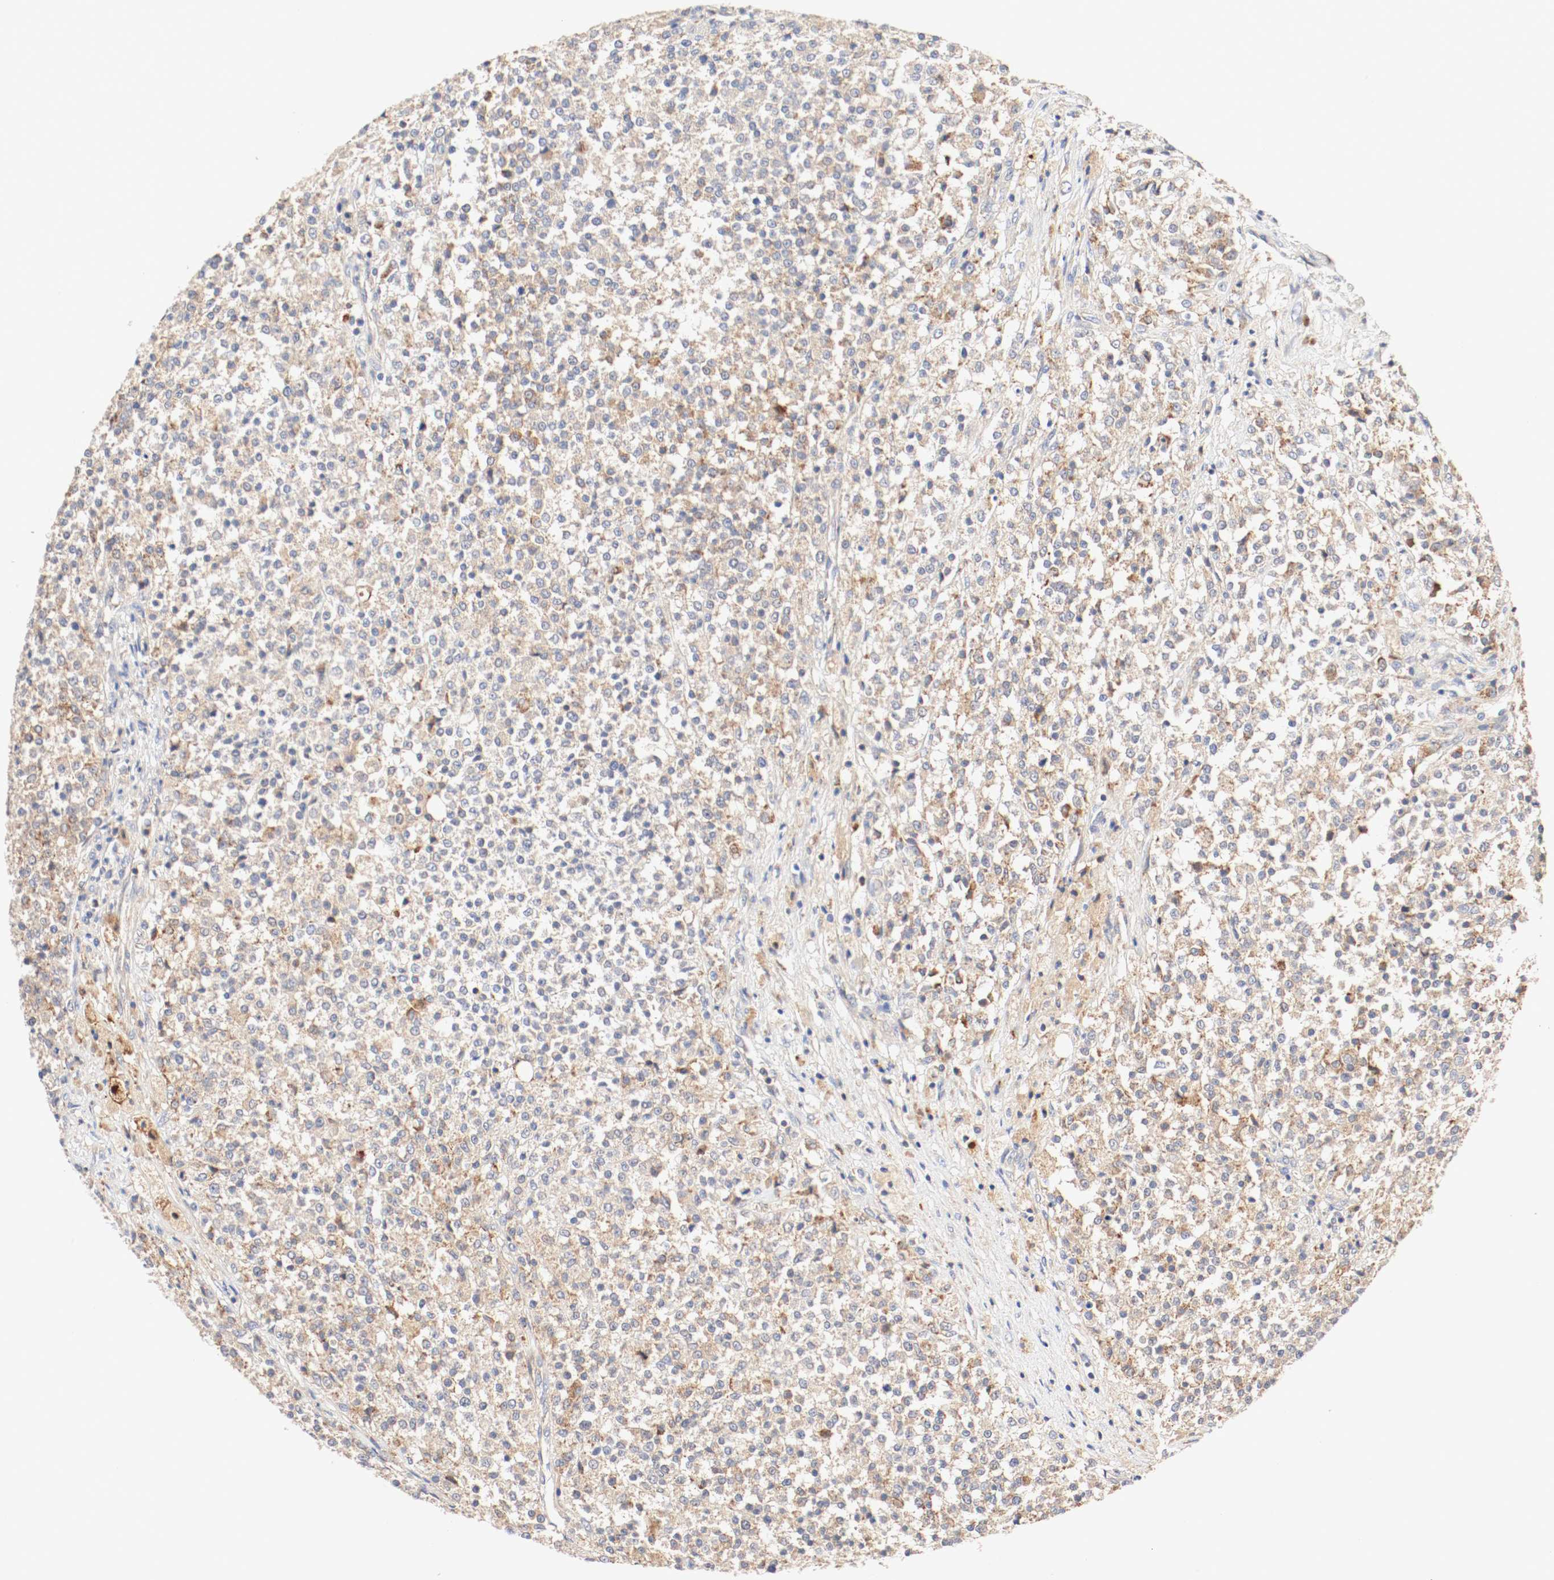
{"staining": {"intensity": "moderate", "quantity": ">75%", "location": "cytoplasmic/membranous"}, "tissue": "testis cancer", "cell_type": "Tumor cells", "image_type": "cancer", "snomed": [{"axis": "morphology", "description": "Seminoma, NOS"}, {"axis": "topography", "description": "Testis"}], "caption": "A brown stain highlights moderate cytoplasmic/membranous positivity of a protein in human testis cancer tumor cells.", "gene": "GIT1", "patient": {"sex": "male", "age": 59}}